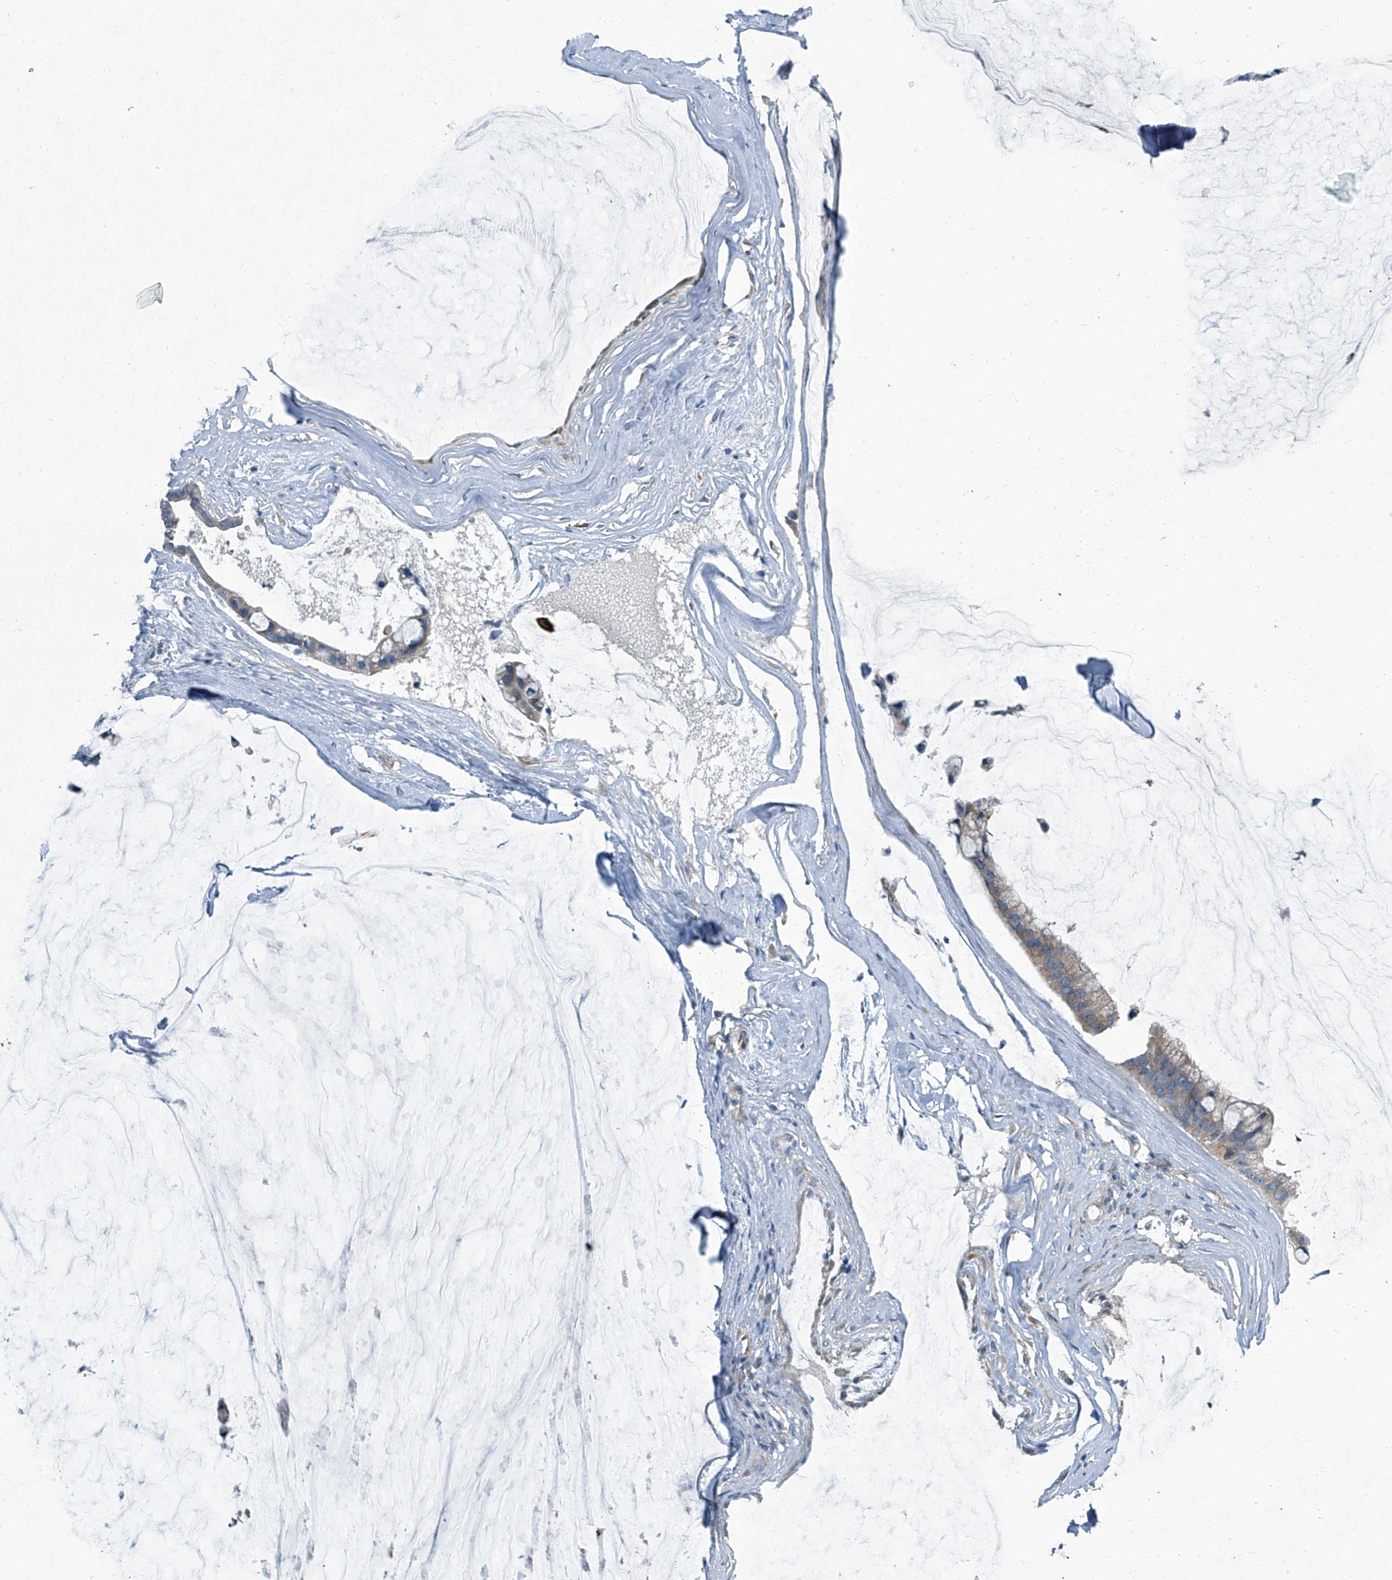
{"staining": {"intensity": "weak", "quantity": "25%-75%", "location": "cytoplasmic/membranous"}, "tissue": "ovarian cancer", "cell_type": "Tumor cells", "image_type": "cancer", "snomed": [{"axis": "morphology", "description": "Cystadenocarcinoma, mucinous, NOS"}, {"axis": "topography", "description": "Ovary"}], "caption": "Weak cytoplasmic/membranous staining is seen in about 25%-75% of tumor cells in ovarian mucinous cystadenocarcinoma.", "gene": "SLC26A11", "patient": {"sex": "female", "age": 39}}